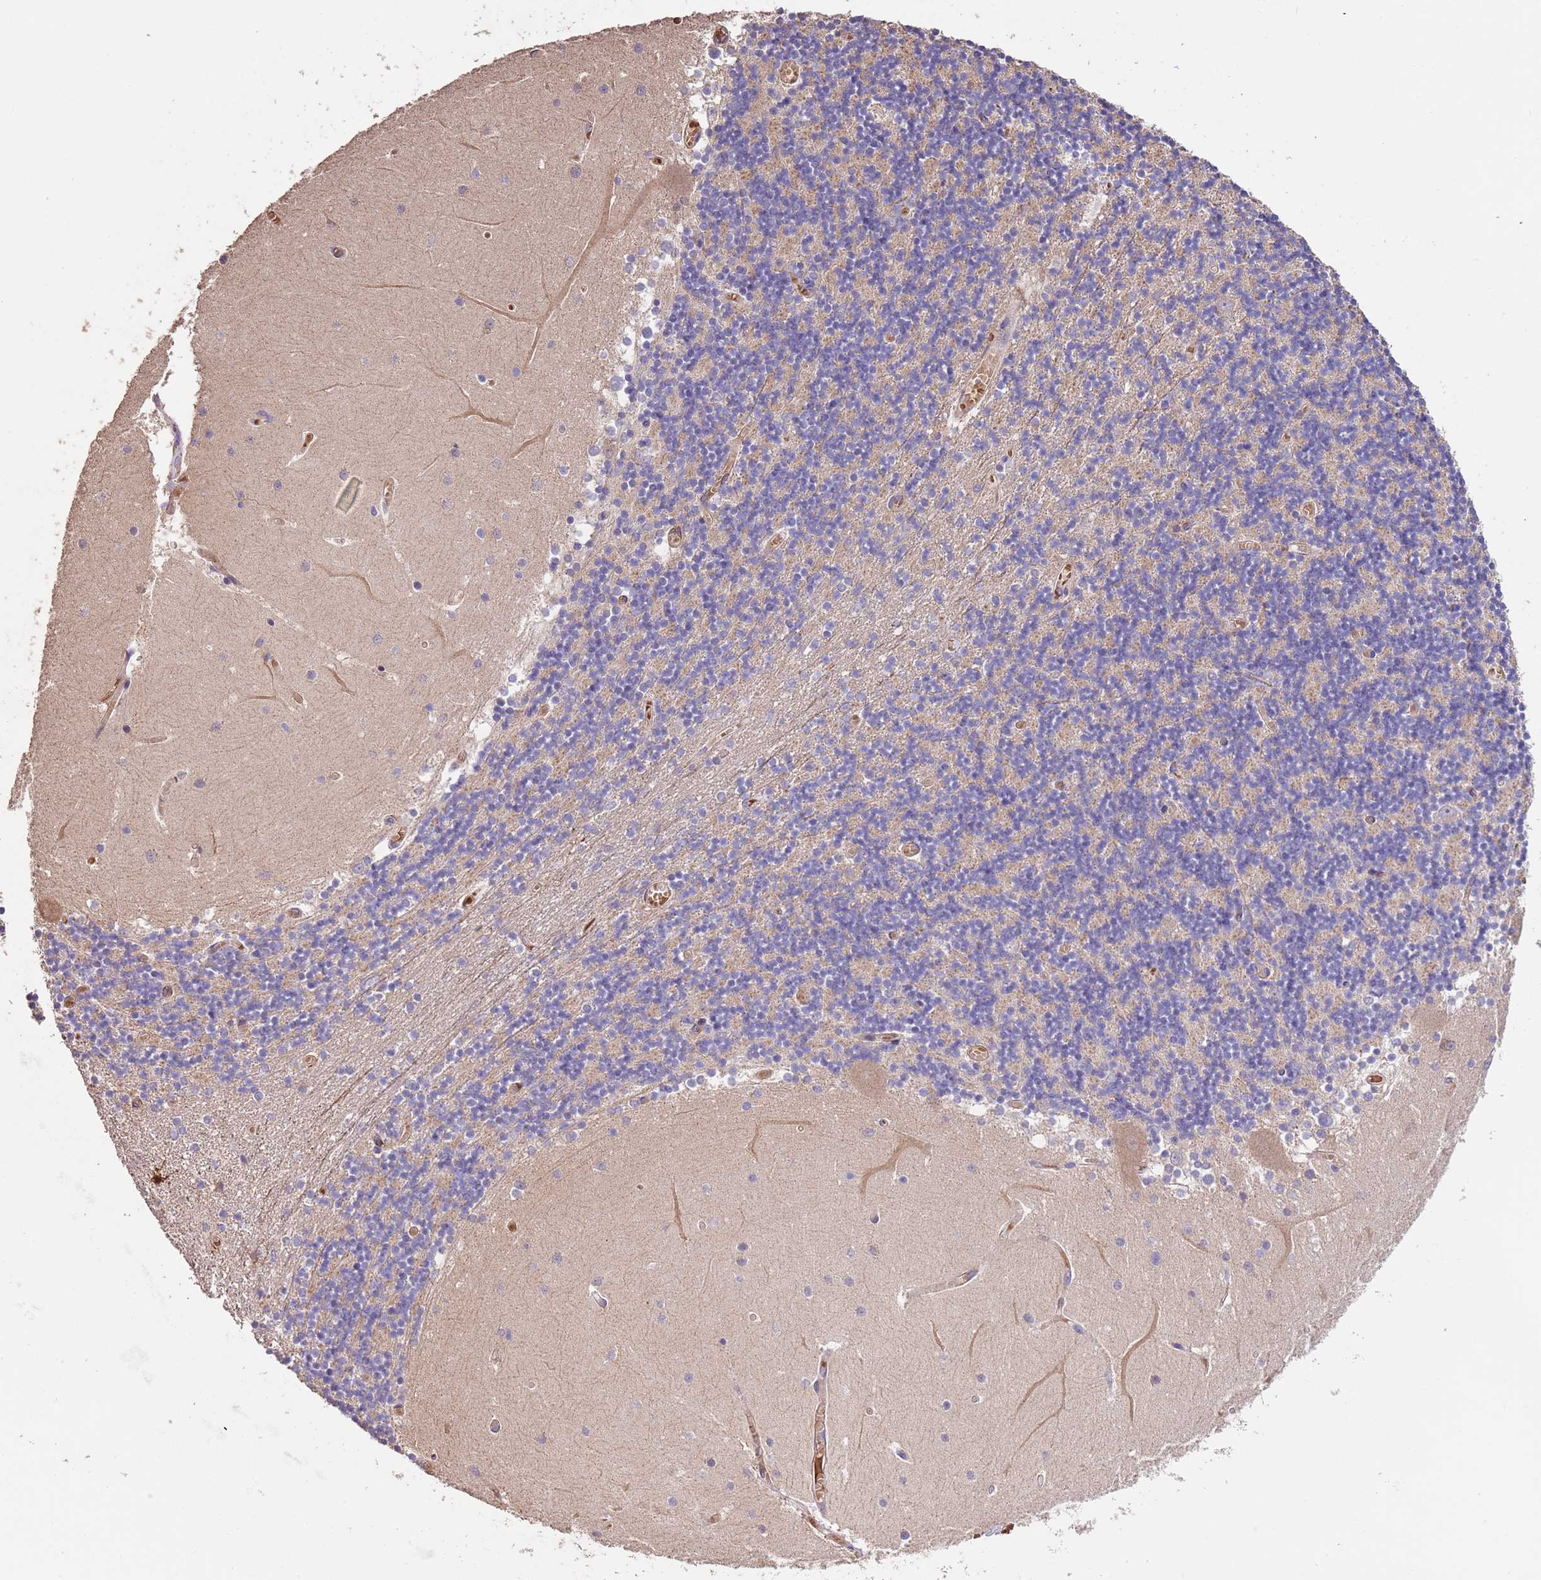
{"staining": {"intensity": "negative", "quantity": "none", "location": "none"}, "tissue": "cerebellum", "cell_type": "Cells in granular layer", "image_type": "normal", "snomed": [{"axis": "morphology", "description": "Normal tissue, NOS"}, {"axis": "topography", "description": "Cerebellum"}], "caption": "DAB immunohistochemical staining of benign cerebellum shows no significant positivity in cells in granular layer.", "gene": "PIGA", "patient": {"sex": "female", "age": 28}}